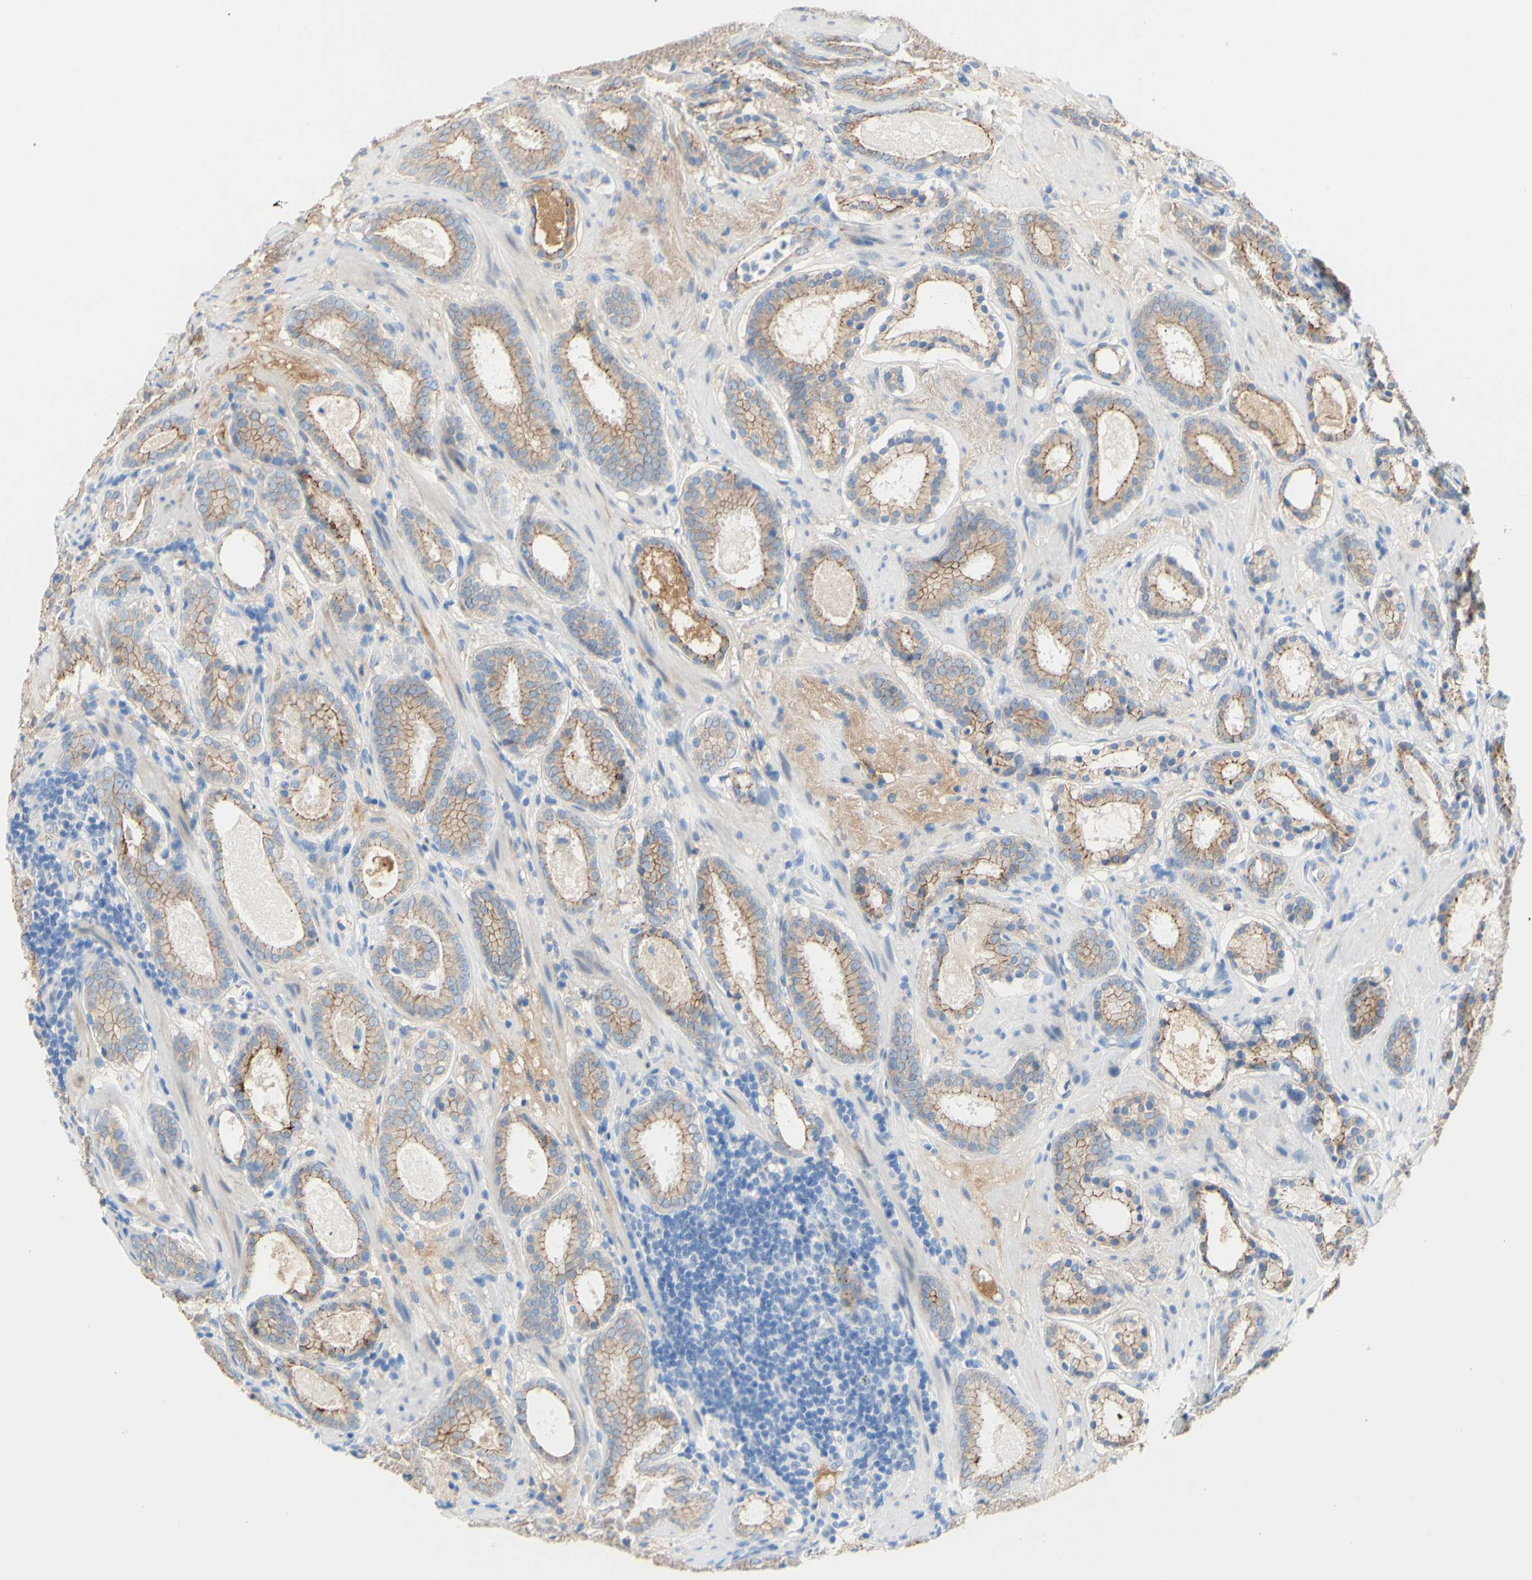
{"staining": {"intensity": "moderate", "quantity": ">75%", "location": "cytoplasmic/membranous"}, "tissue": "prostate cancer", "cell_type": "Tumor cells", "image_type": "cancer", "snomed": [{"axis": "morphology", "description": "Adenocarcinoma, Low grade"}, {"axis": "topography", "description": "Prostate"}], "caption": "Immunohistochemistry (IHC) micrograph of human adenocarcinoma (low-grade) (prostate) stained for a protein (brown), which demonstrates medium levels of moderate cytoplasmic/membranous expression in approximately >75% of tumor cells.", "gene": "DSC2", "patient": {"sex": "male", "age": 69}}